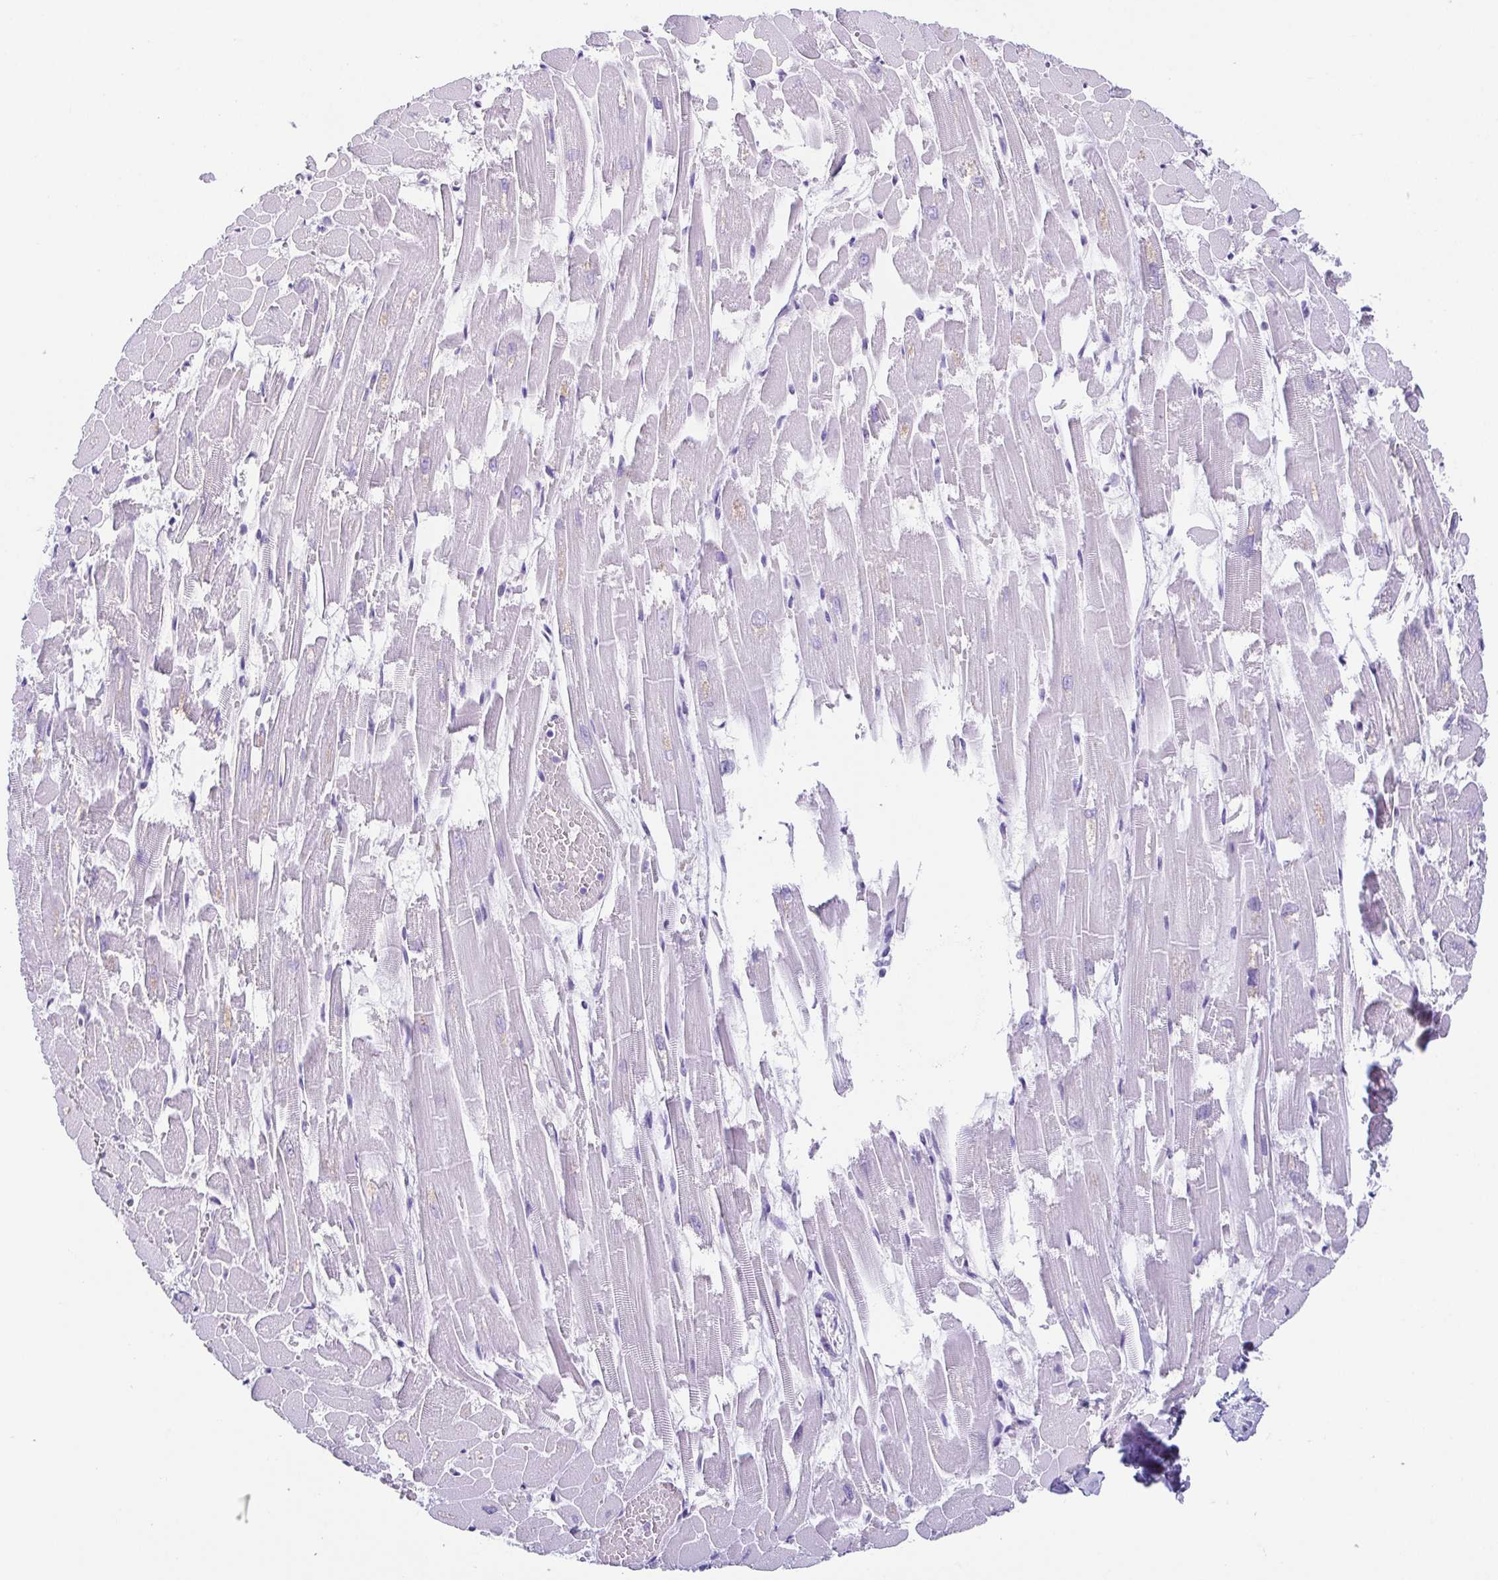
{"staining": {"intensity": "negative", "quantity": "none", "location": "none"}, "tissue": "heart muscle", "cell_type": "Cardiomyocytes", "image_type": "normal", "snomed": [{"axis": "morphology", "description": "Normal tissue, NOS"}, {"axis": "topography", "description": "Heart"}], "caption": "Immunohistochemistry (IHC) micrograph of unremarkable heart muscle: human heart muscle stained with DAB (3,3'-diaminobenzidine) displays no significant protein staining in cardiomyocytes.", "gene": "ESX1", "patient": {"sex": "female", "age": 52}}